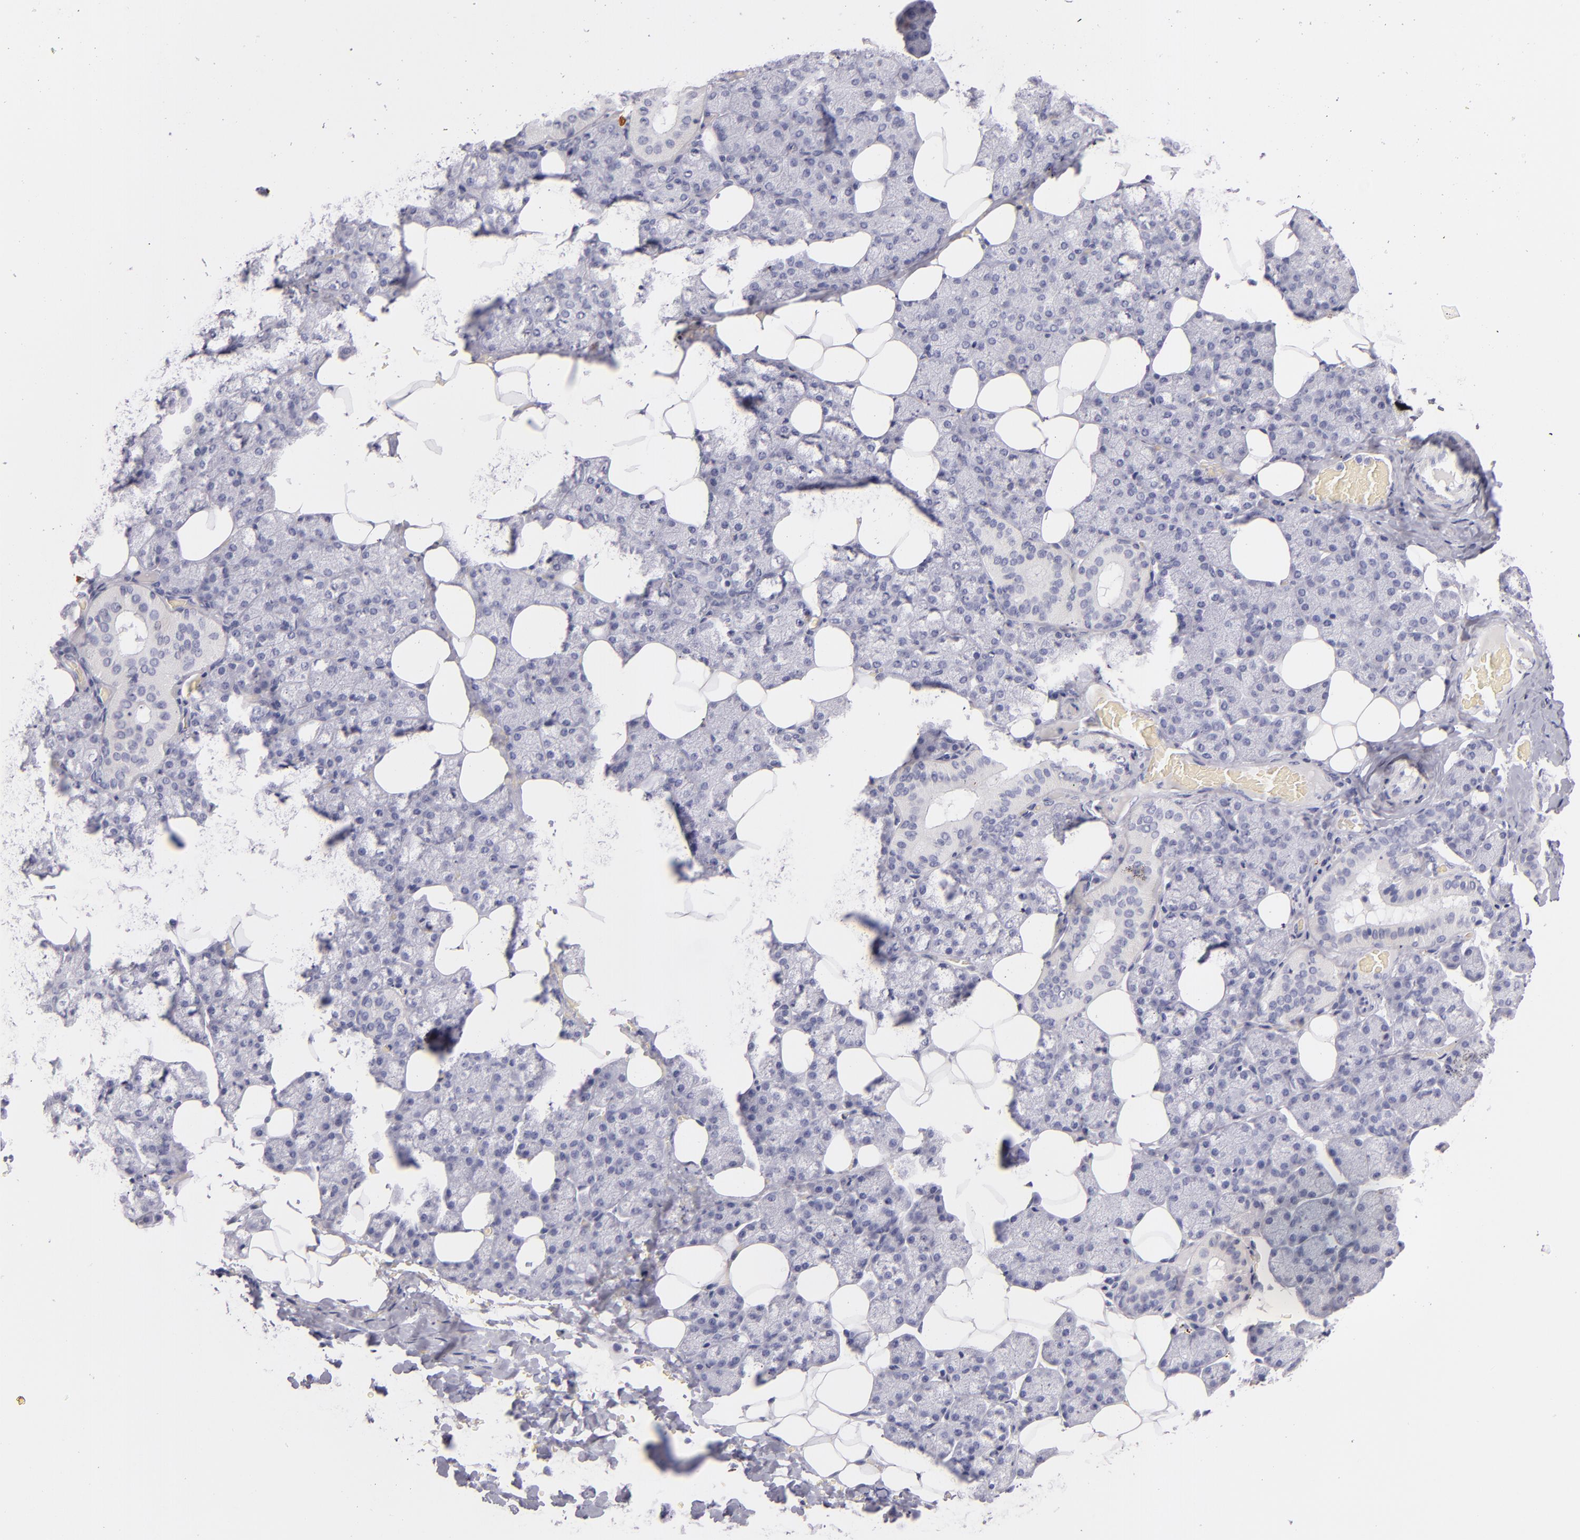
{"staining": {"intensity": "negative", "quantity": "none", "location": "none"}, "tissue": "salivary gland", "cell_type": "Glandular cells", "image_type": "normal", "snomed": [{"axis": "morphology", "description": "Normal tissue, NOS"}, {"axis": "topography", "description": "Lymph node"}, {"axis": "topography", "description": "Salivary gland"}], "caption": "An image of salivary gland stained for a protein reveals no brown staining in glandular cells. (DAB (3,3'-diaminobenzidine) immunohistochemistry with hematoxylin counter stain).", "gene": "TPSD1", "patient": {"sex": "male", "age": 8}}